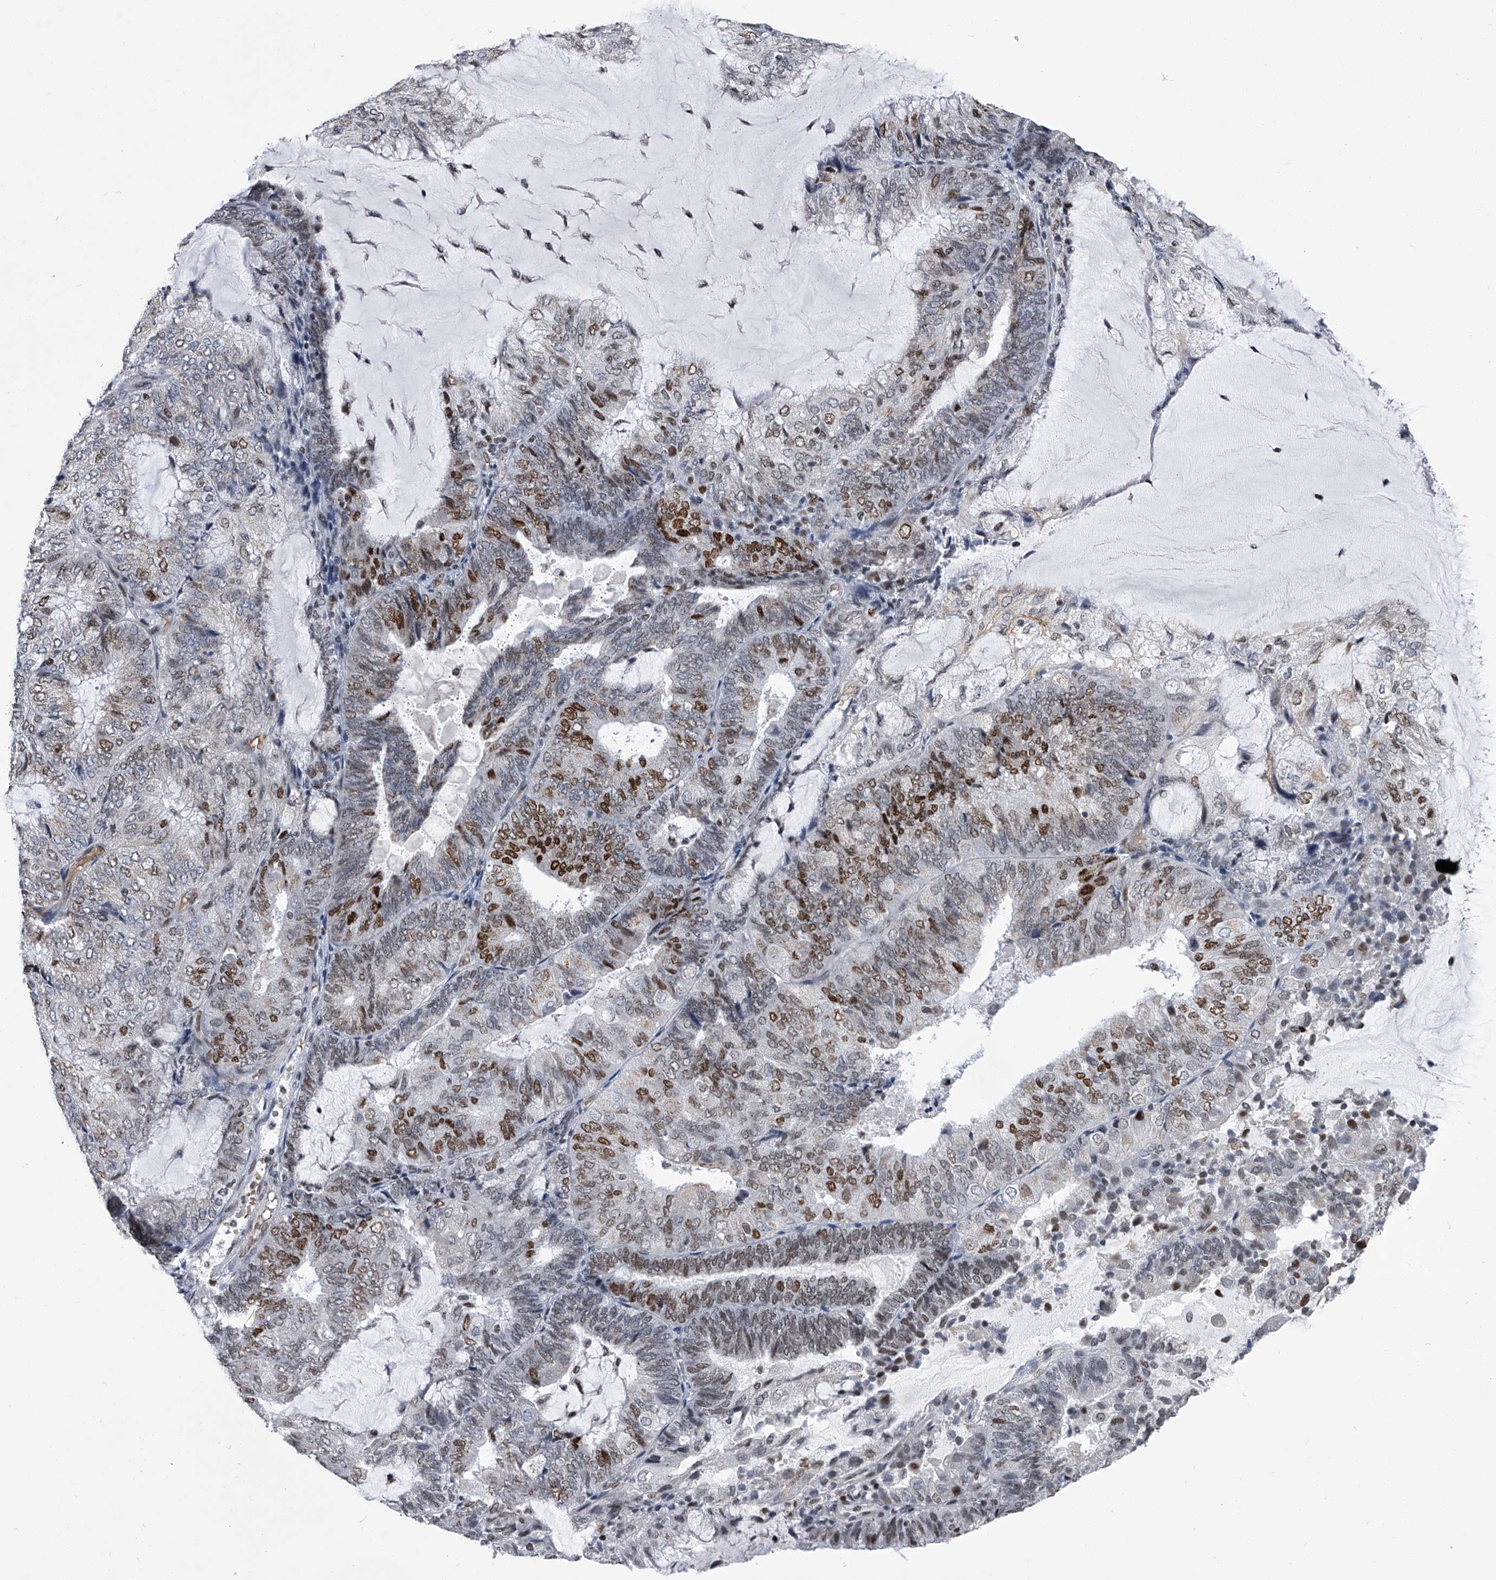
{"staining": {"intensity": "moderate", "quantity": "25%-75%", "location": "nuclear"}, "tissue": "endometrial cancer", "cell_type": "Tumor cells", "image_type": "cancer", "snomed": [{"axis": "morphology", "description": "Adenocarcinoma, NOS"}, {"axis": "topography", "description": "Endometrium"}], "caption": "A medium amount of moderate nuclear positivity is seen in approximately 25%-75% of tumor cells in adenocarcinoma (endometrial) tissue. (DAB IHC with brightfield microscopy, high magnification).", "gene": "SIM2", "patient": {"sex": "female", "age": 81}}